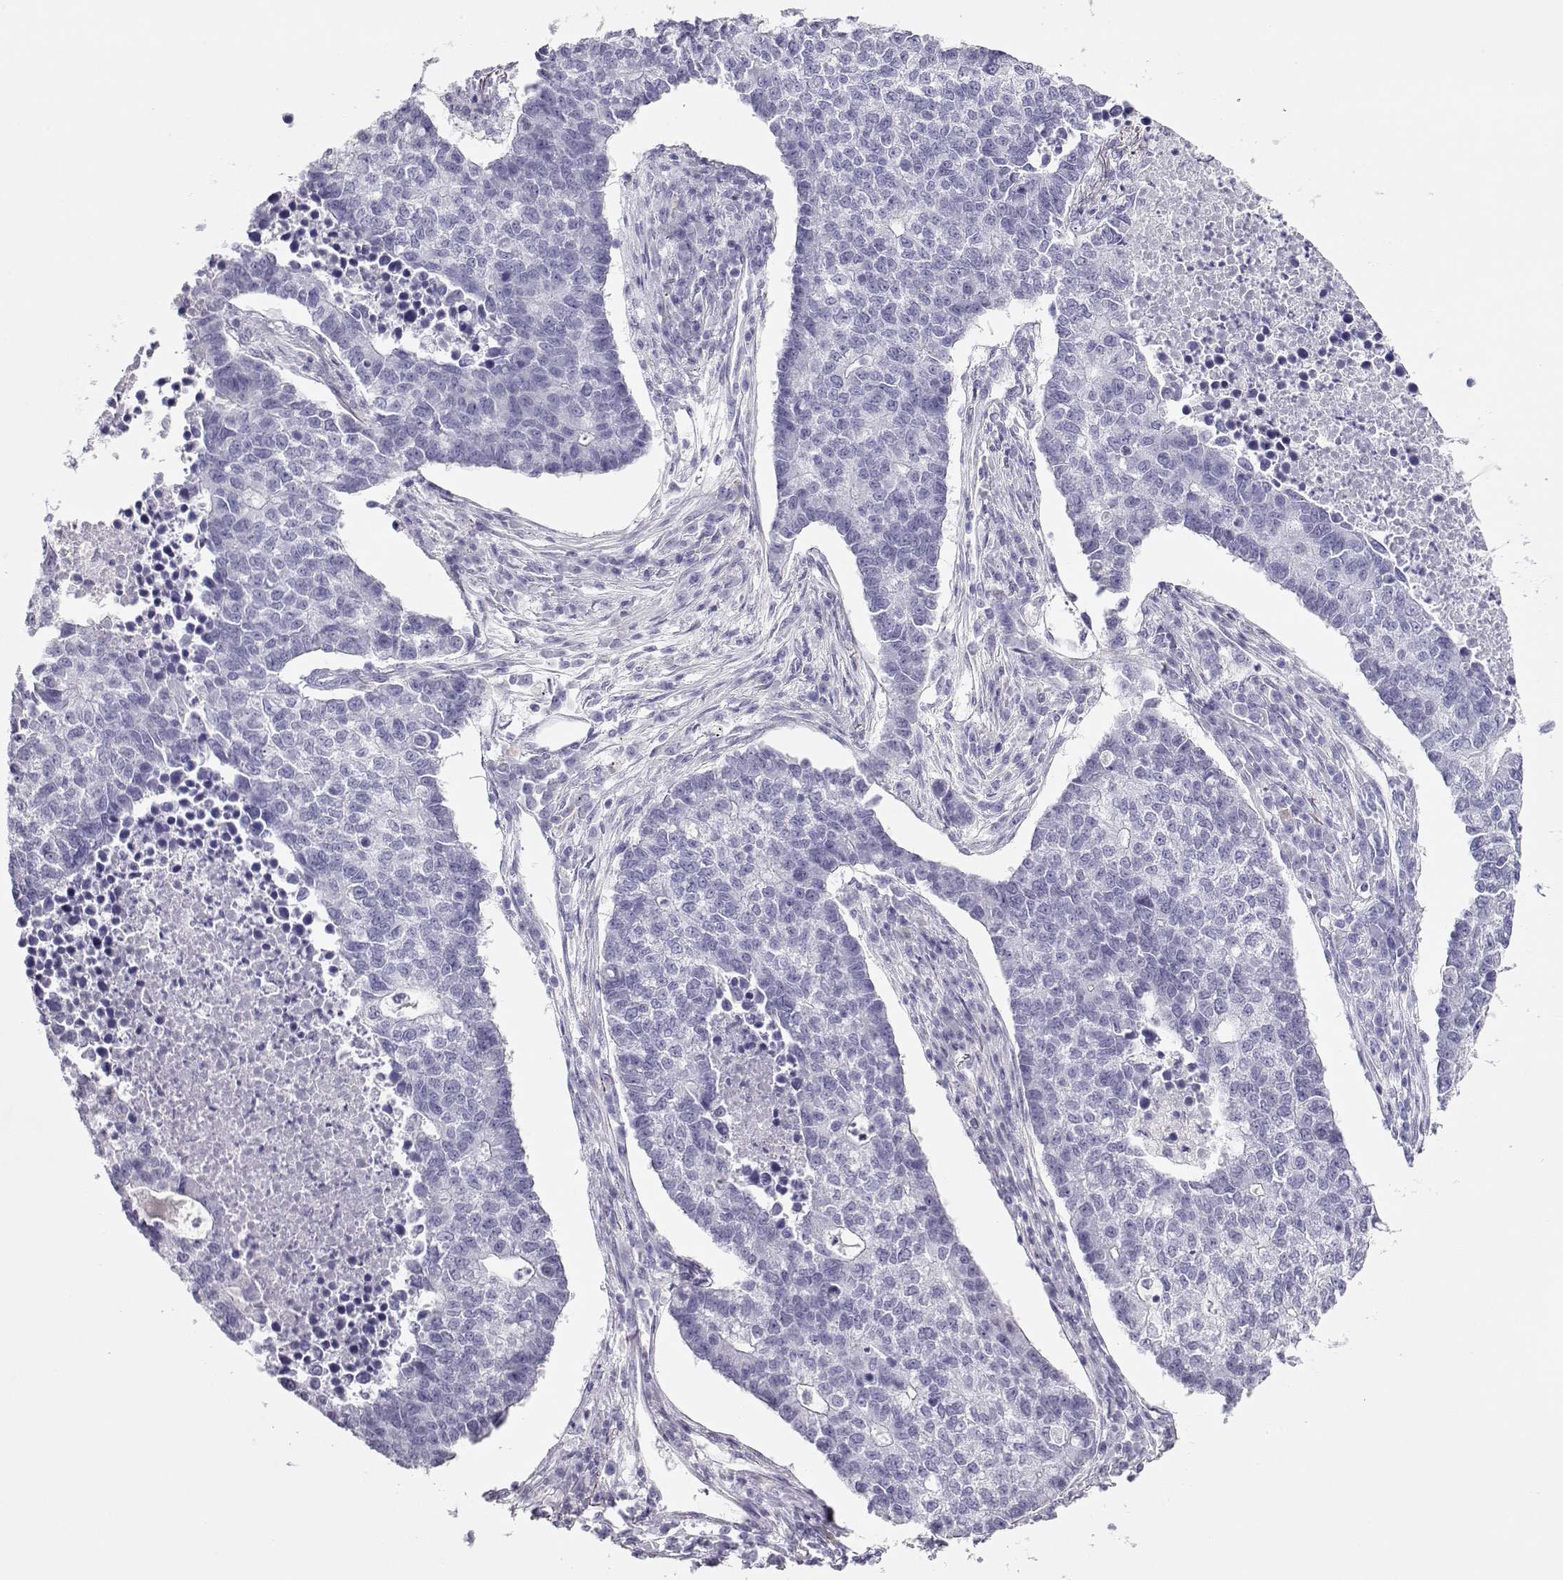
{"staining": {"intensity": "negative", "quantity": "none", "location": "none"}, "tissue": "lung cancer", "cell_type": "Tumor cells", "image_type": "cancer", "snomed": [{"axis": "morphology", "description": "Adenocarcinoma, NOS"}, {"axis": "topography", "description": "Lung"}], "caption": "IHC of lung cancer (adenocarcinoma) reveals no staining in tumor cells.", "gene": "CRX", "patient": {"sex": "male", "age": 57}}